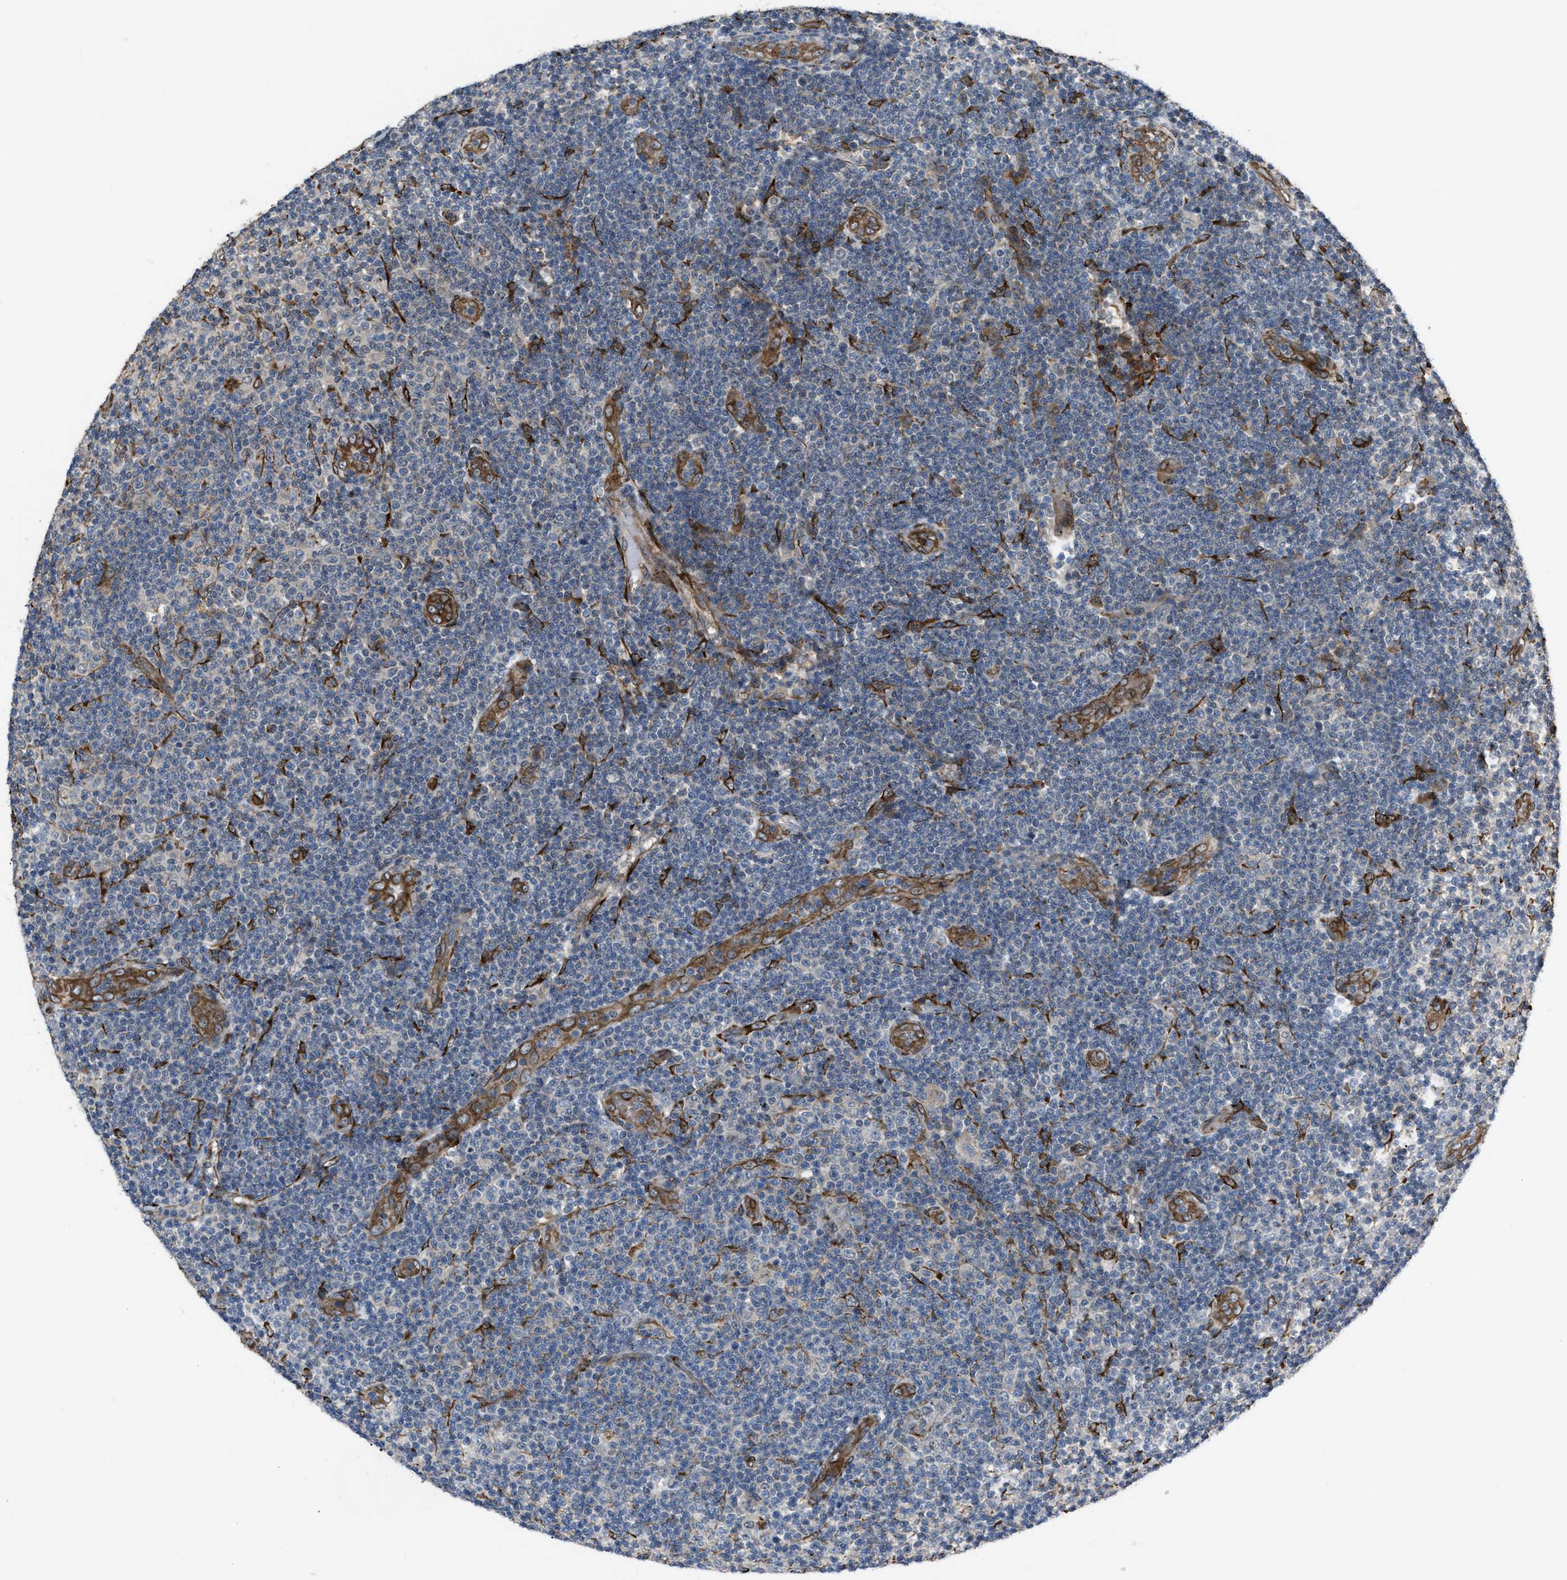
{"staining": {"intensity": "negative", "quantity": "none", "location": "none"}, "tissue": "lymphoma", "cell_type": "Tumor cells", "image_type": "cancer", "snomed": [{"axis": "morphology", "description": "Malignant lymphoma, non-Hodgkin's type, Low grade"}, {"axis": "topography", "description": "Lymph node"}], "caption": "Tumor cells are negative for protein expression in human malignant lymphoma, non-Hodgkin's type (low-grade).", "gene": "SELENOM", "patient": {"sex": "male", "age": 83}}